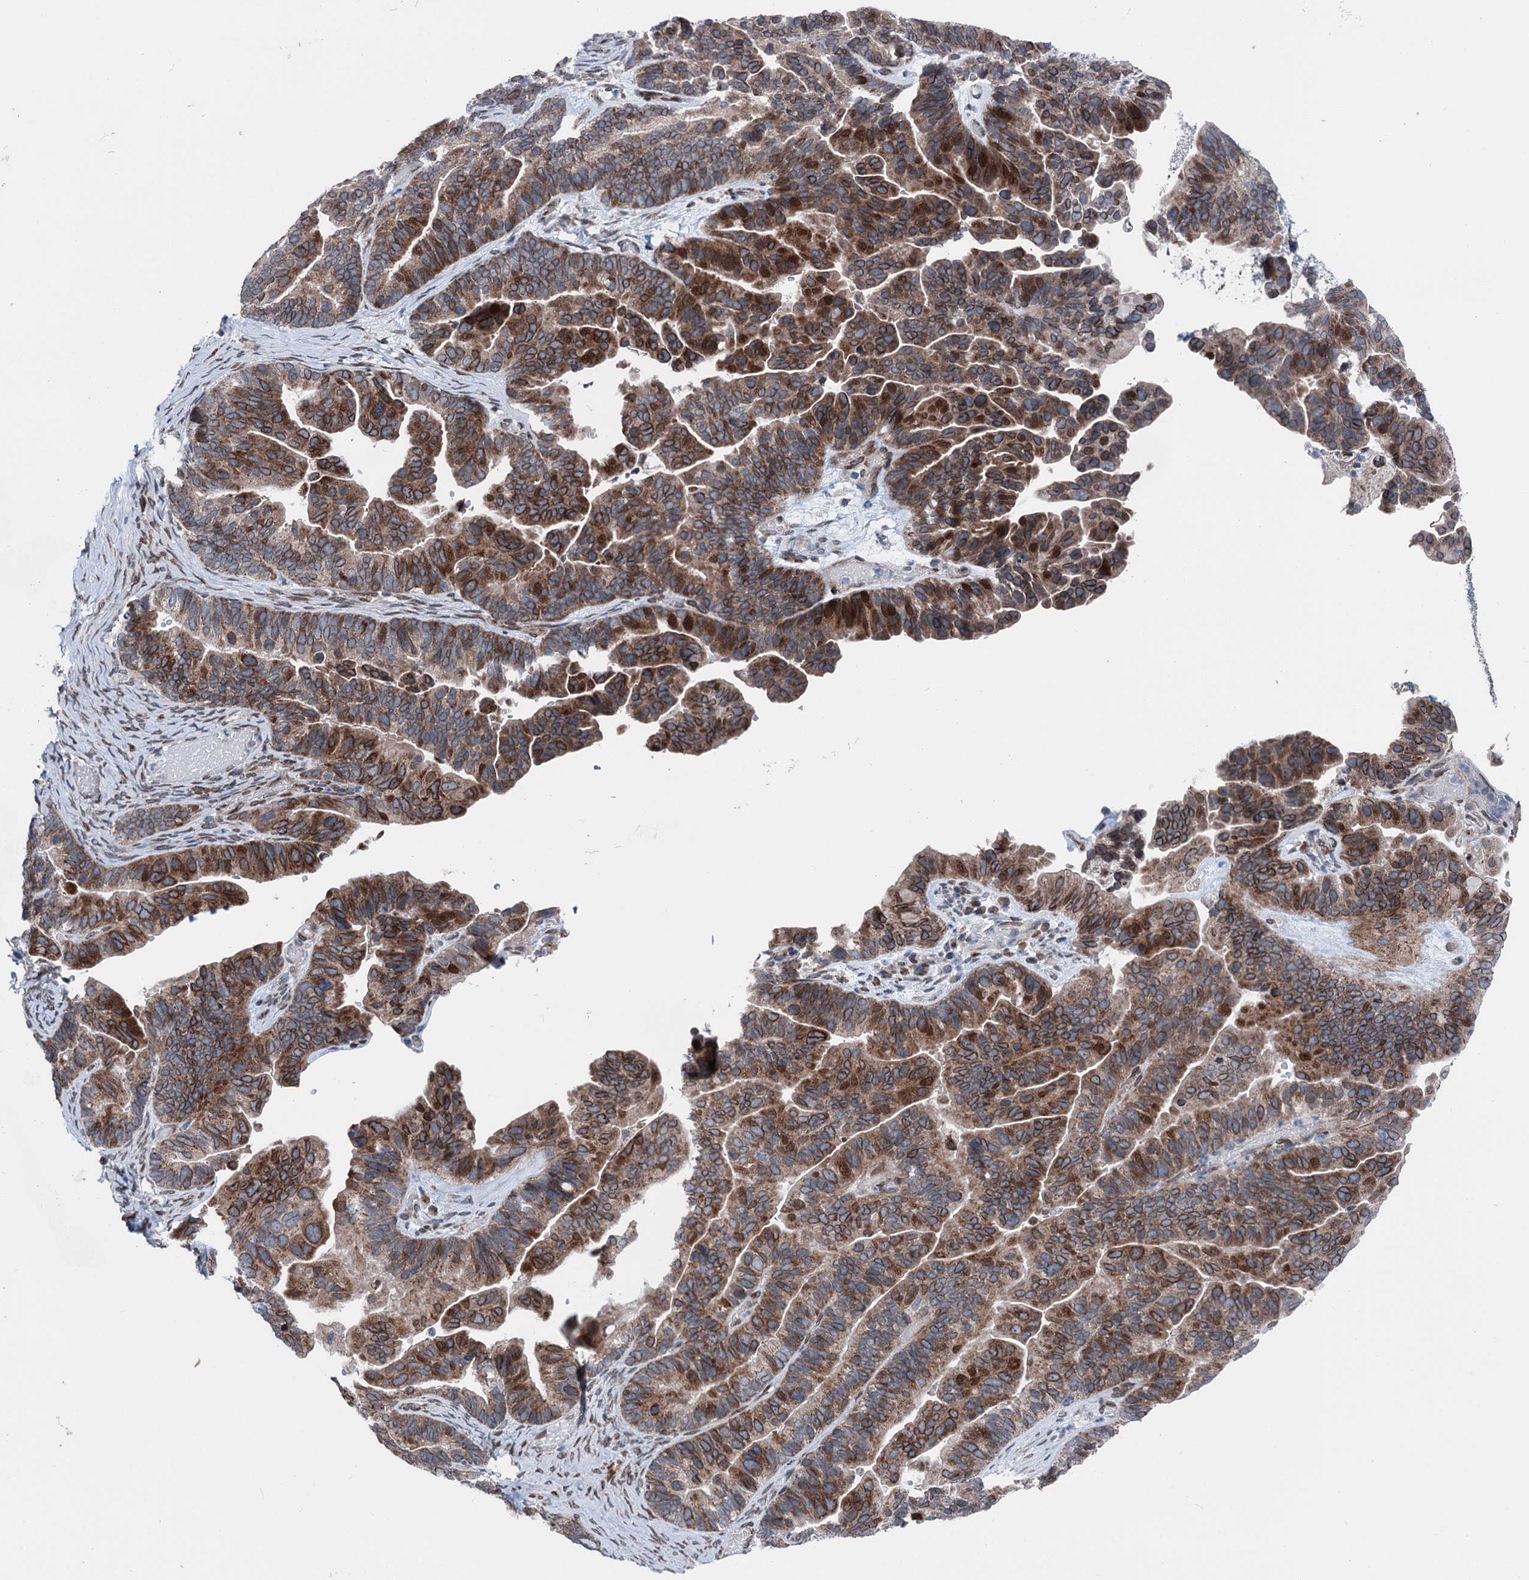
{"staining": {"intensity": "moderate", "quantity": ">75%", "location": "cytoplasmic/membranous,nuclear"}, "tissue": "ovarian cancer", "cell_type": "Tumor cells", "image_type": "cancer", "snomed": [{"axis": "morphology", "description": "Cystadenocarcinoma, serous, NOS"}, {"axis": "topography", "description": "Ovary"}], "caption": "Brown immunohistochemical staining in human ovarian cancer exhibits moderate cytoplasmic/membranous and nuclear expression in about >75% of tumor cells.", "gene": "MRPL14", "patient": {"sex": "female", "age": 56}}